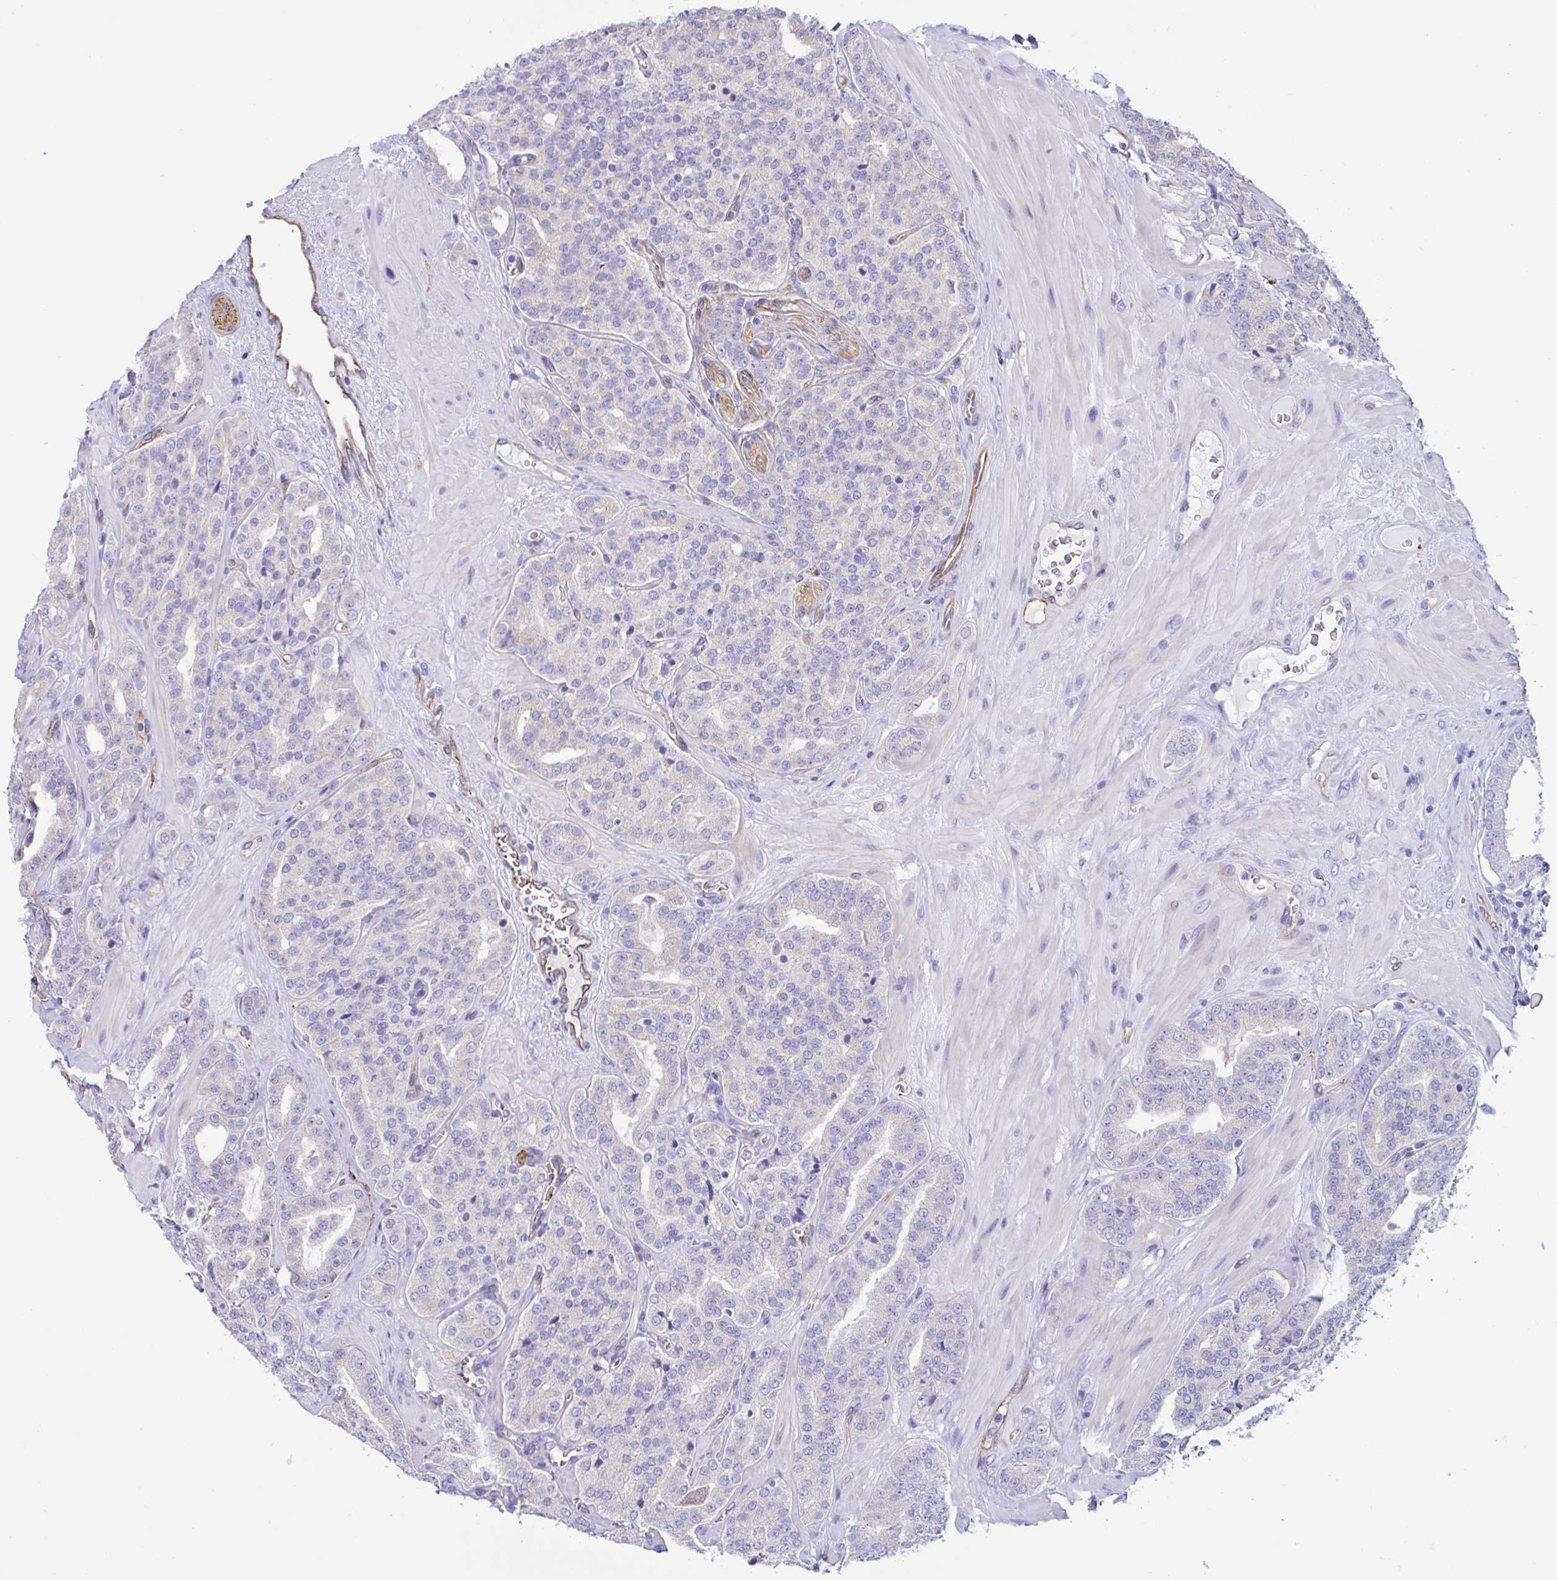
{"staining": {"intensity": "negative", "quantity": "none", "location": "none"}, "tissue": "prostate cancer", "cell_type": "Tumor cells", "image_type": "cancer", "snomed": [{"axis": "morphology", "description": "Adenocarcinoma, High grade"}, {"axis": "topography", "description": "Prostate"}], "caption": "This is an immunohistochemistry histopathology image of prostate cancer. There is no staining in tumor cells.", "gene": "RPL22L1", "patient": {"sex": "male", "age": 66}}